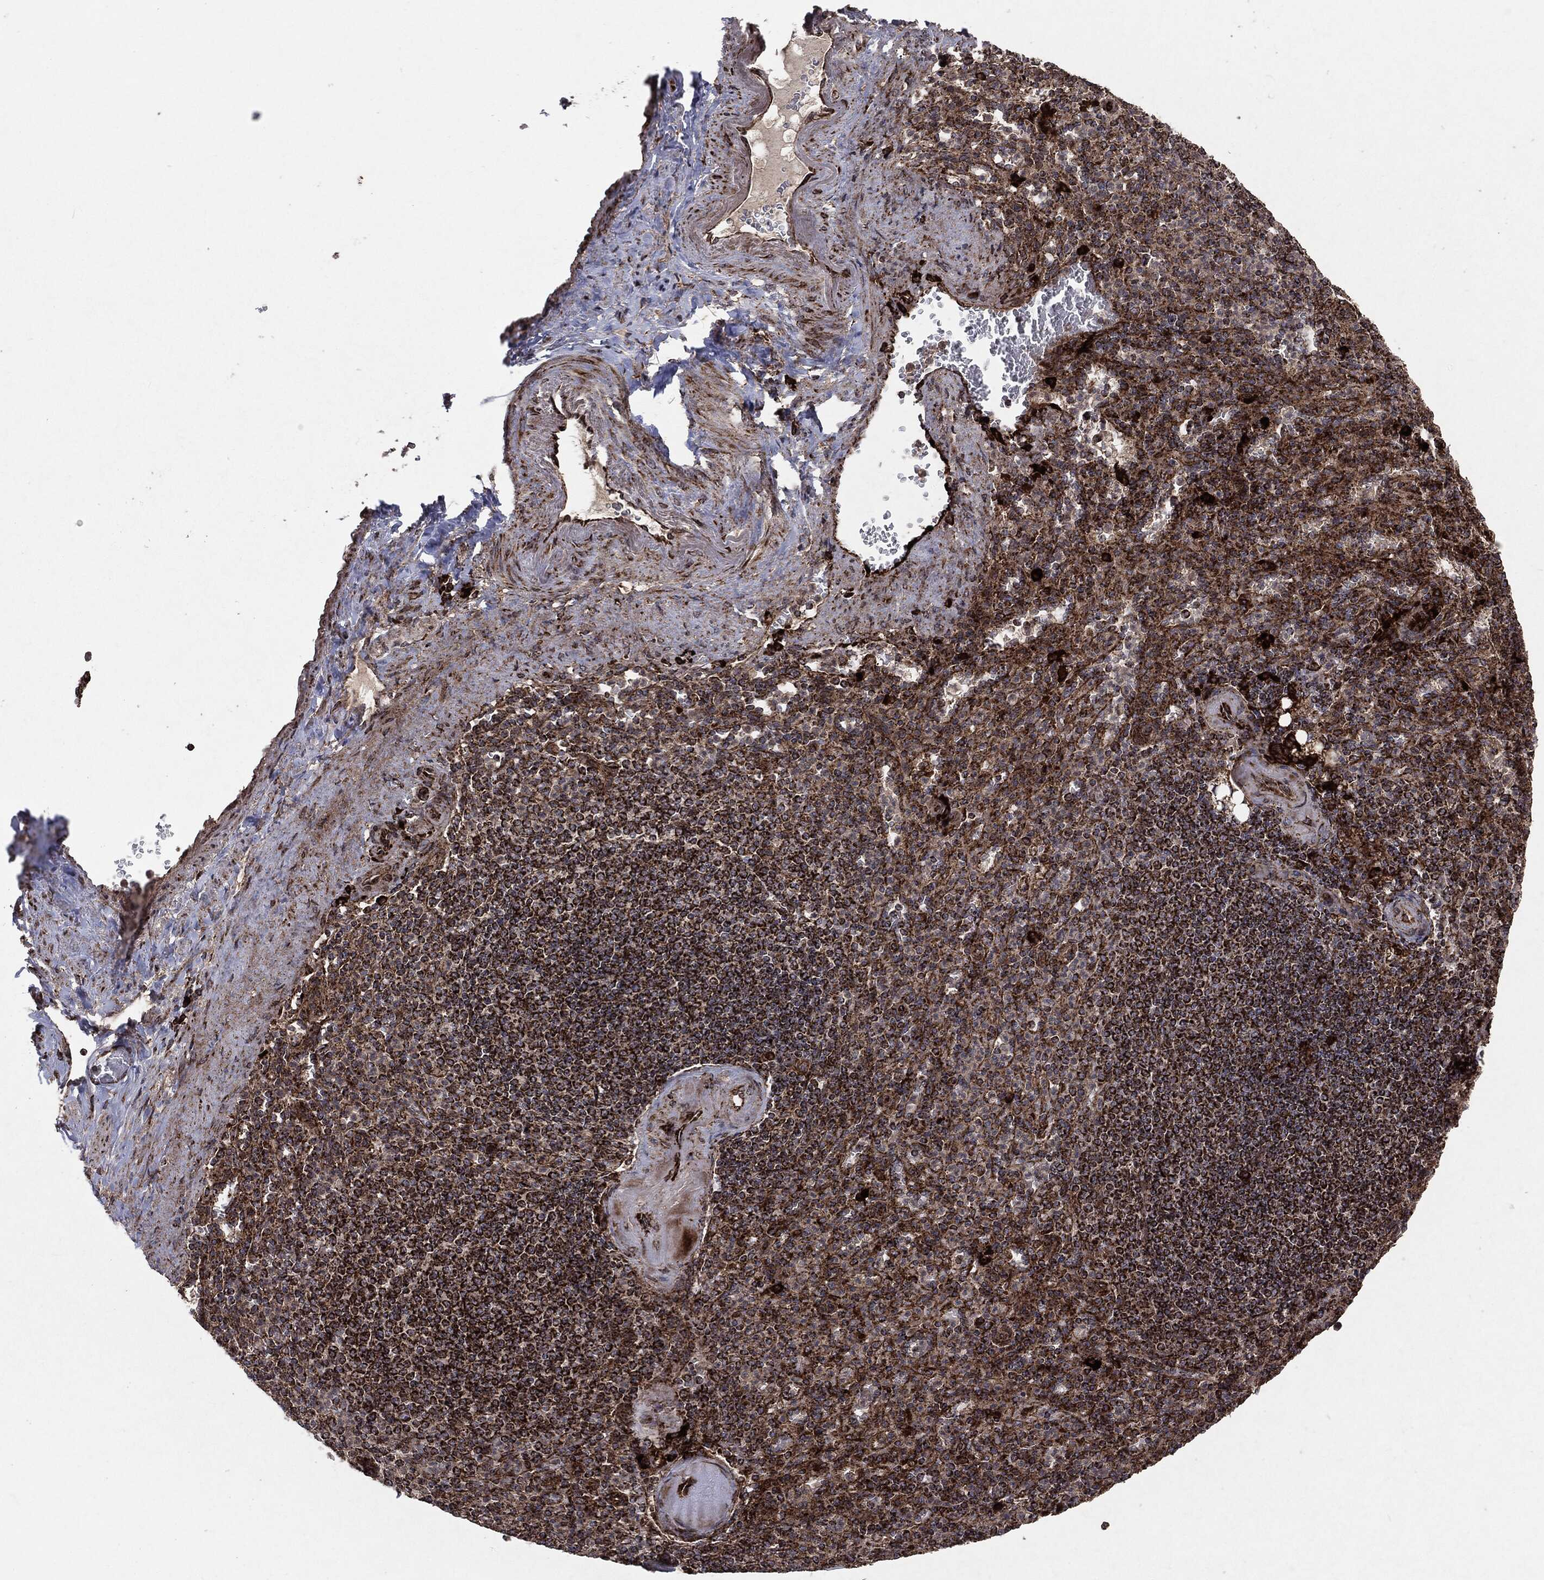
{"staining": {"intensity": "moderate", "quantity": ">75%", "location": "cytoplasmic/membranous"}, "tissue": "spleen", "cell_type": "Cells in red pulp", "image_type": "normal", "snomed": [{"axis": "morphology", "description": "Normal tissue, NOS"}, {"axis": "topography", "description": "Spleen"}], "caption": "Immunohistochemistry (IHC) micrograph of unremarkable spleen: spleen stained using IHC reveals medium levels of moderate protein expression localized specifically in the cytoplasmic/membranous of cells in red pulp, appearing as a cytoplasmic/membranous brown color.", "gene": "MAP2K1", "patient": {"sex": "female", "age": 74}}